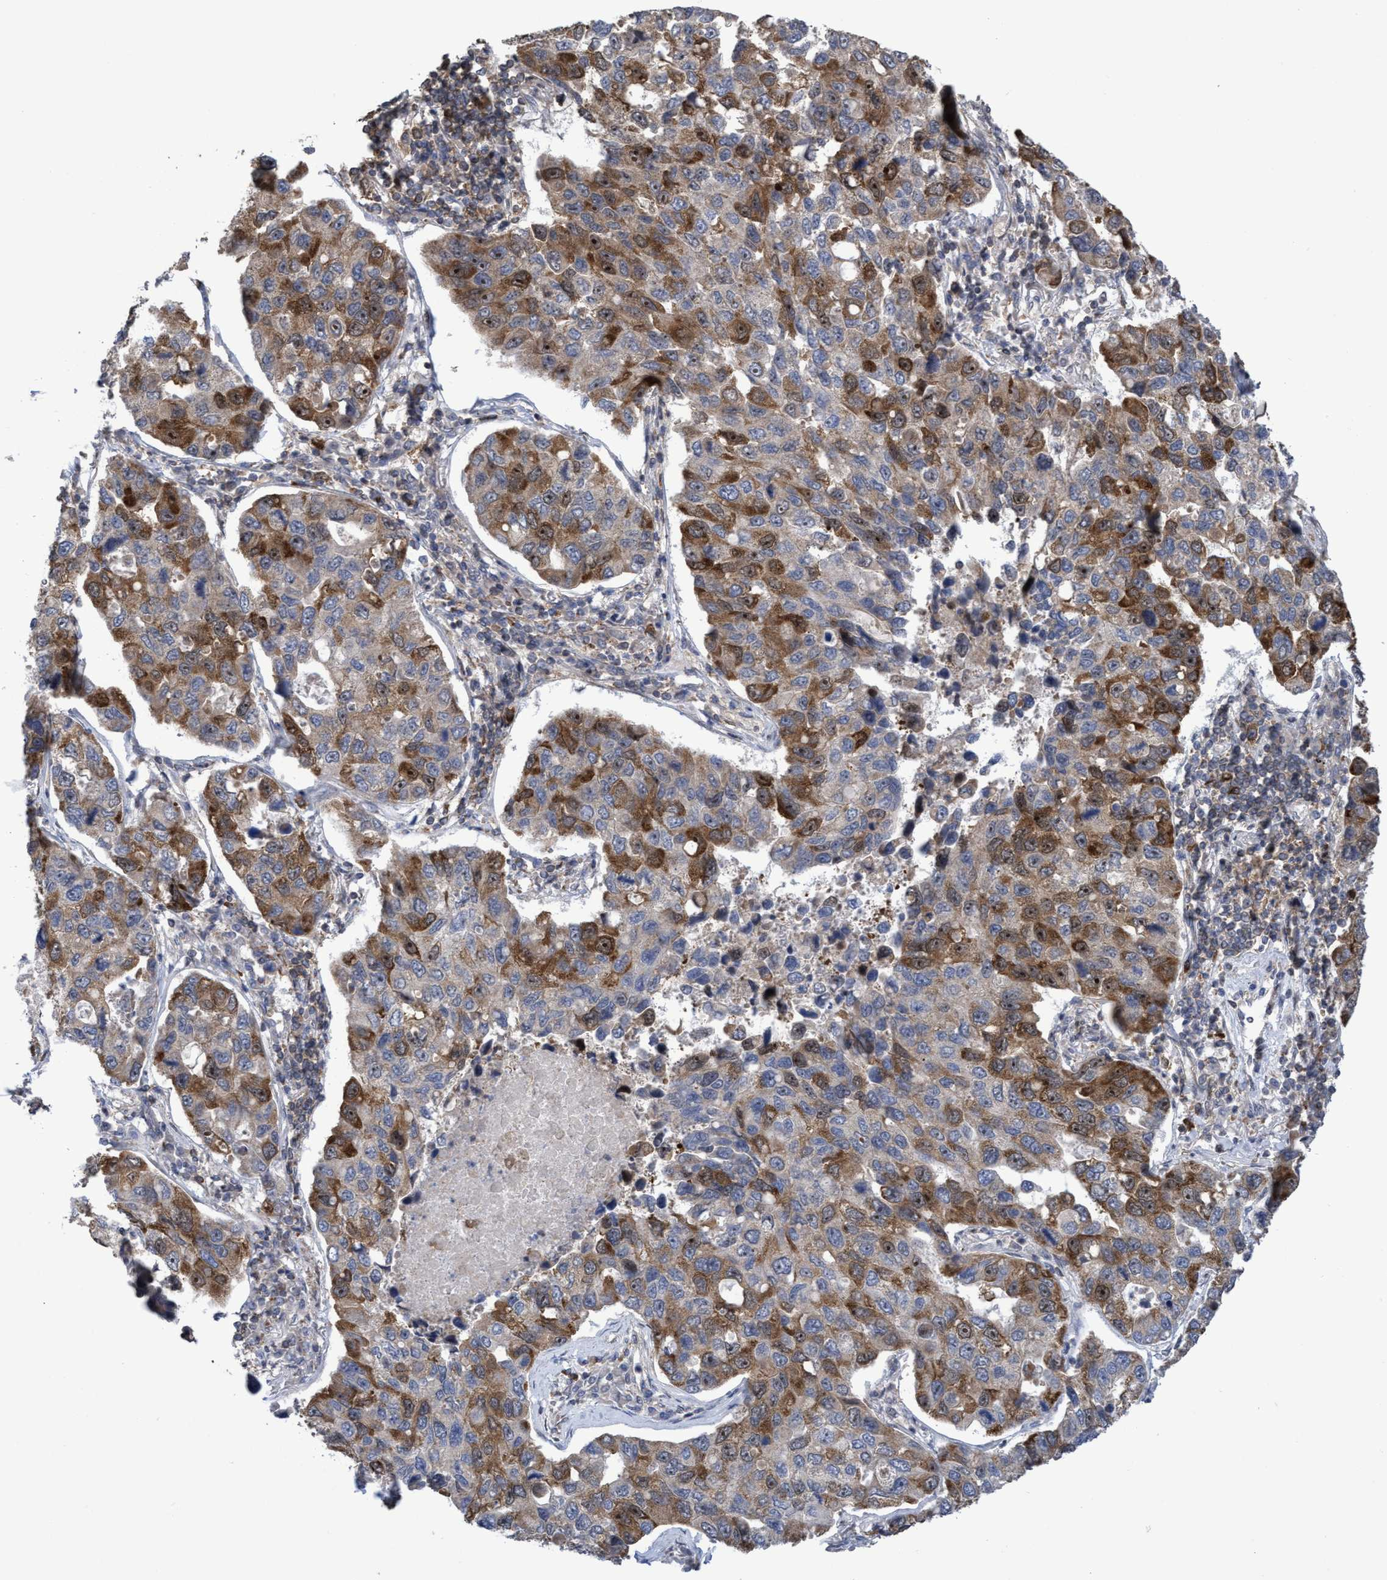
{"staining": {"intensity": "moderate", "quantity": "25%-75%", "location": "cytoplasmic/membranous,nuclear"}, "tissue": "lung cancer", "cell_type": "Tumor cells", "image_type": "cancer", "snomed": [{"axis": "morphology", "description": "Adenocarcinoma, NOS"}, {"axis": "topography", "description": "Lung"}], "caption": "An image of adenocarcinoma (lung) stained for a protein reveals moderate cytoplasmic/membranous and nuclear brown staining in tumor cells. (IHC, brightfield microscopy, high magnification).", "gene": "SLBP", "patient": {"sex": "male", "age": 64}}